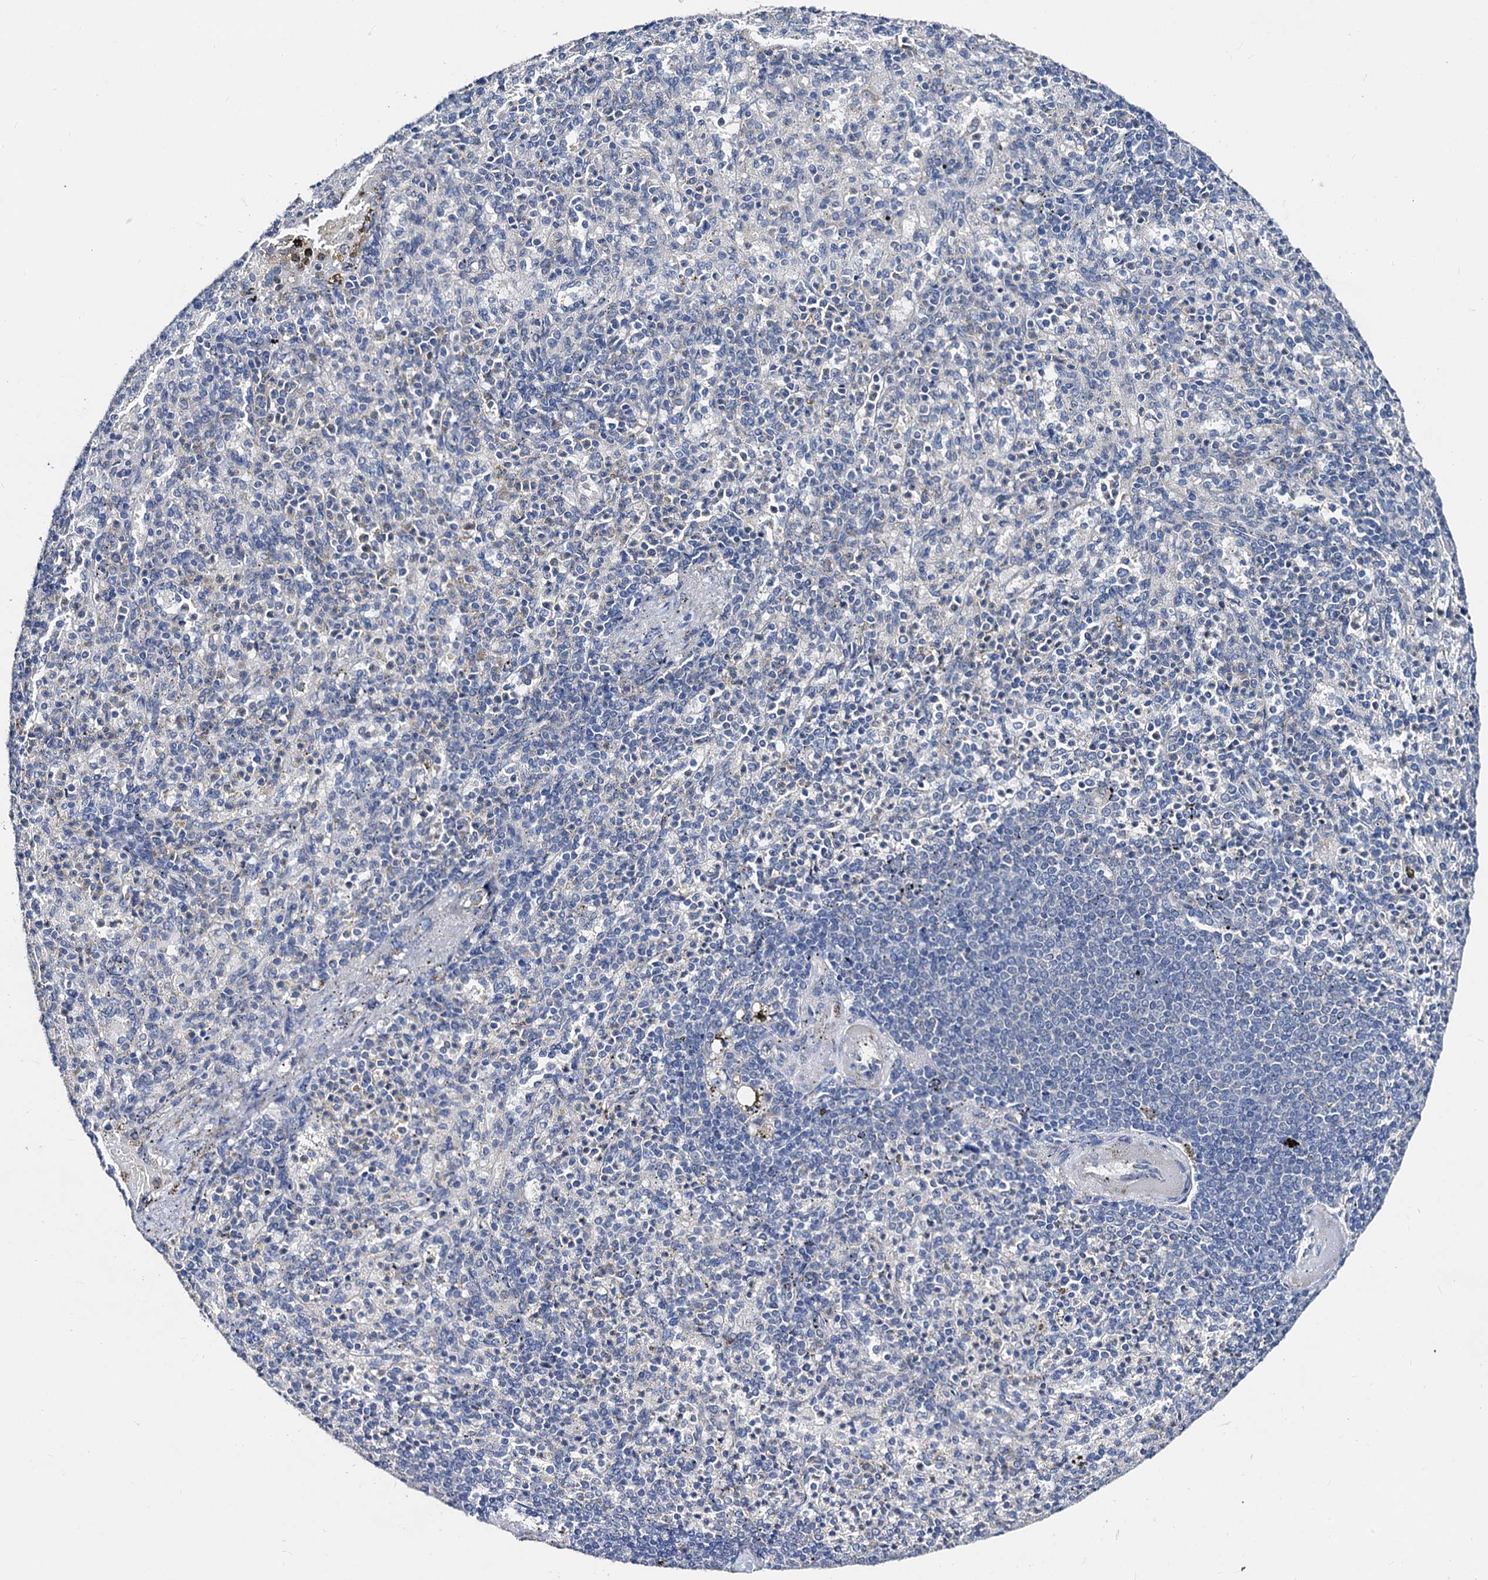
{"staining": {"intensity": "negative", "quantity": "none", "location": "none"}, "tissue": "spleen", "cell_type": "Cells in red pulp", "image_type": "normal", "snomed": [{"axis": "morphology", "description": "Normal tissue, NOS"}, {"axis": "topography", "description": "Spleen"}], "caption": "Cells in red pulp show no significant staining in normal spleen. (DAB (3,3'-diaminobenzidine) immunohistochemistry (IHC), high magnification).", "gene": "CAPRIN2", "patient": {"sex": "female", "age": 74}}